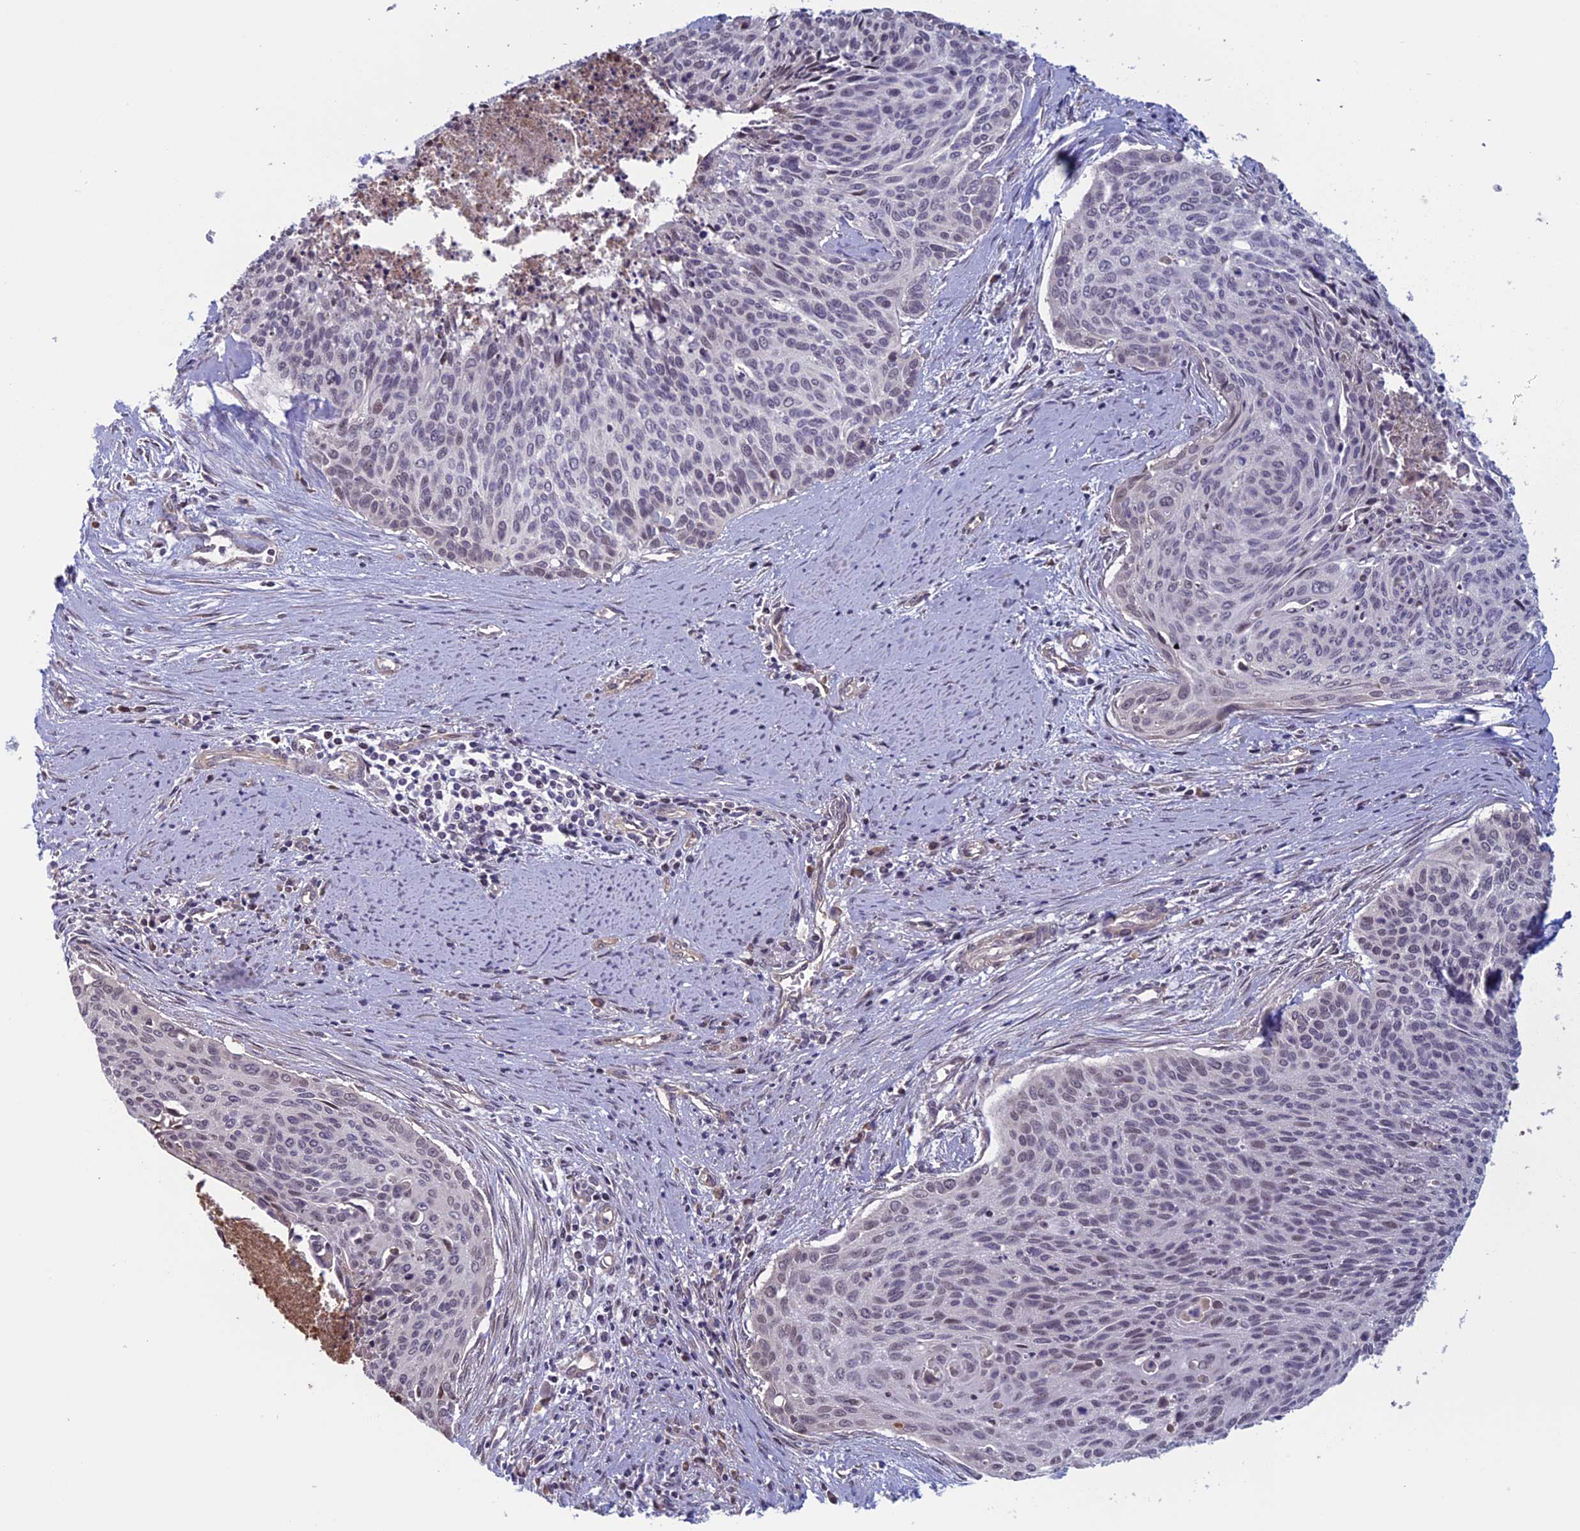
{"staining": {"intensity": "weak", "quantity": "25%-75%", "location": "nuclear"}, "tissue": "cervical cancer", "cell_type": "Tumor cells", "image_type": "cancer", "snomed": [{"axis": "morphology", "description": "Squamous cell carcinoma, NOS"}, {"axis": "topography", "description": "Cervix"}], "caption": "Cervical cancer was stained to show a protein in brown. There is low levels of weak nuclear expression in about 25%-75% of tumor cells. The protein is stained brown, and the nuclei are stained in blue (DAB (3,3'-diaminobenzidine) IHC with brightfield microscopy, high magnification).", "gene": "SLC1A6", "patient": {"sex": "female", "age": 55}}